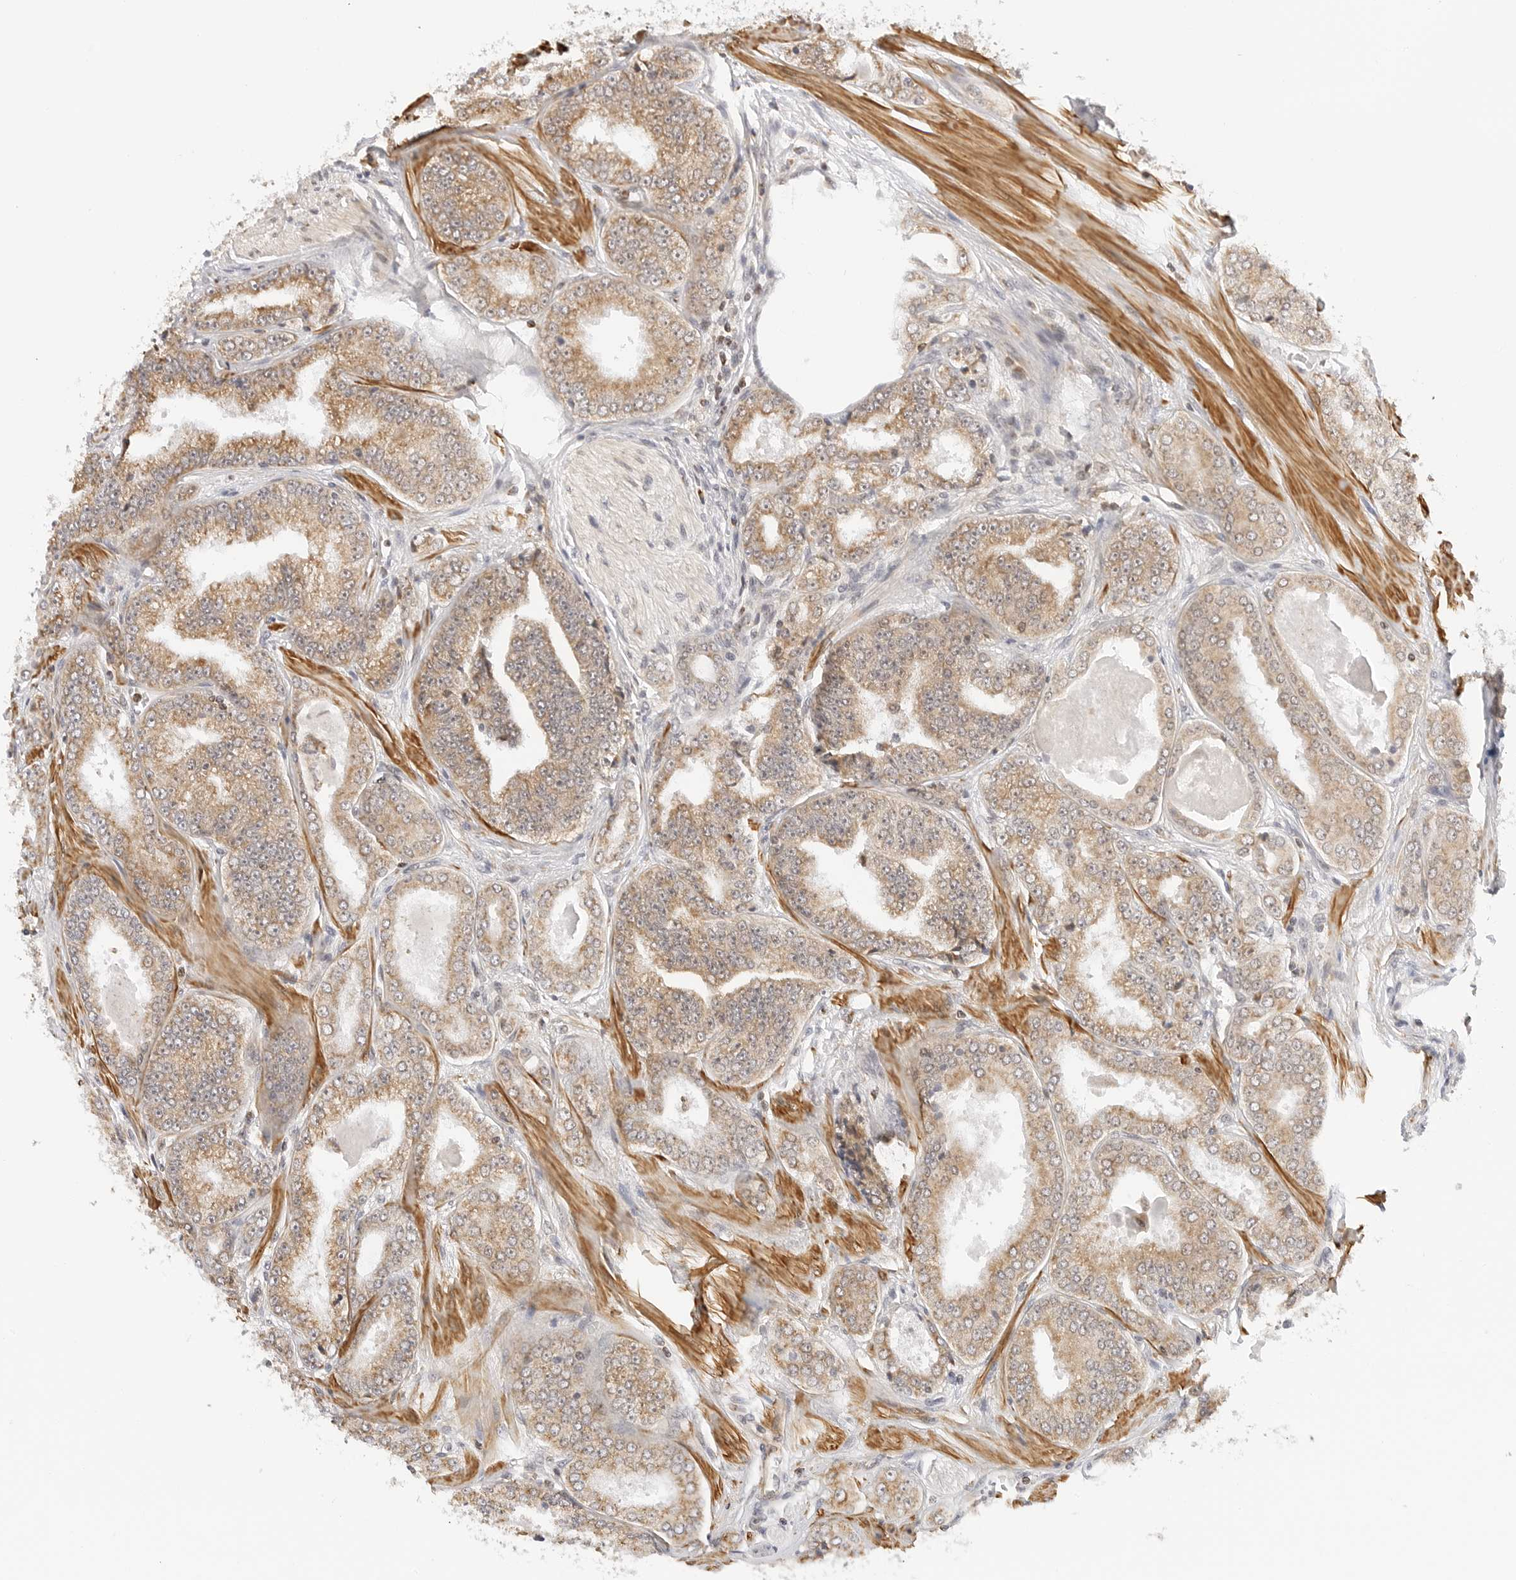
{"staining": {"intensity": "weak", "quantity": ">75%", "location": "cytoplasmic/membranous"}, "tissue": "prostate cancer", "cell_type": "Tumor cells", "image_type": "cancer", "snomed": [{"axis": "morphology", "description": "Adenocarcinoma, High grade"}, {"axis": "topography", "description": "Prostate"}], "caption": "IHC of prostate adenocarcinoma (high-grade) reveals low levels of weak cytoplasmic/membranous positivity in about >75% of tumor cells.", "gene": "GORAB", "patient": {"sex": "male", "age": 71}}